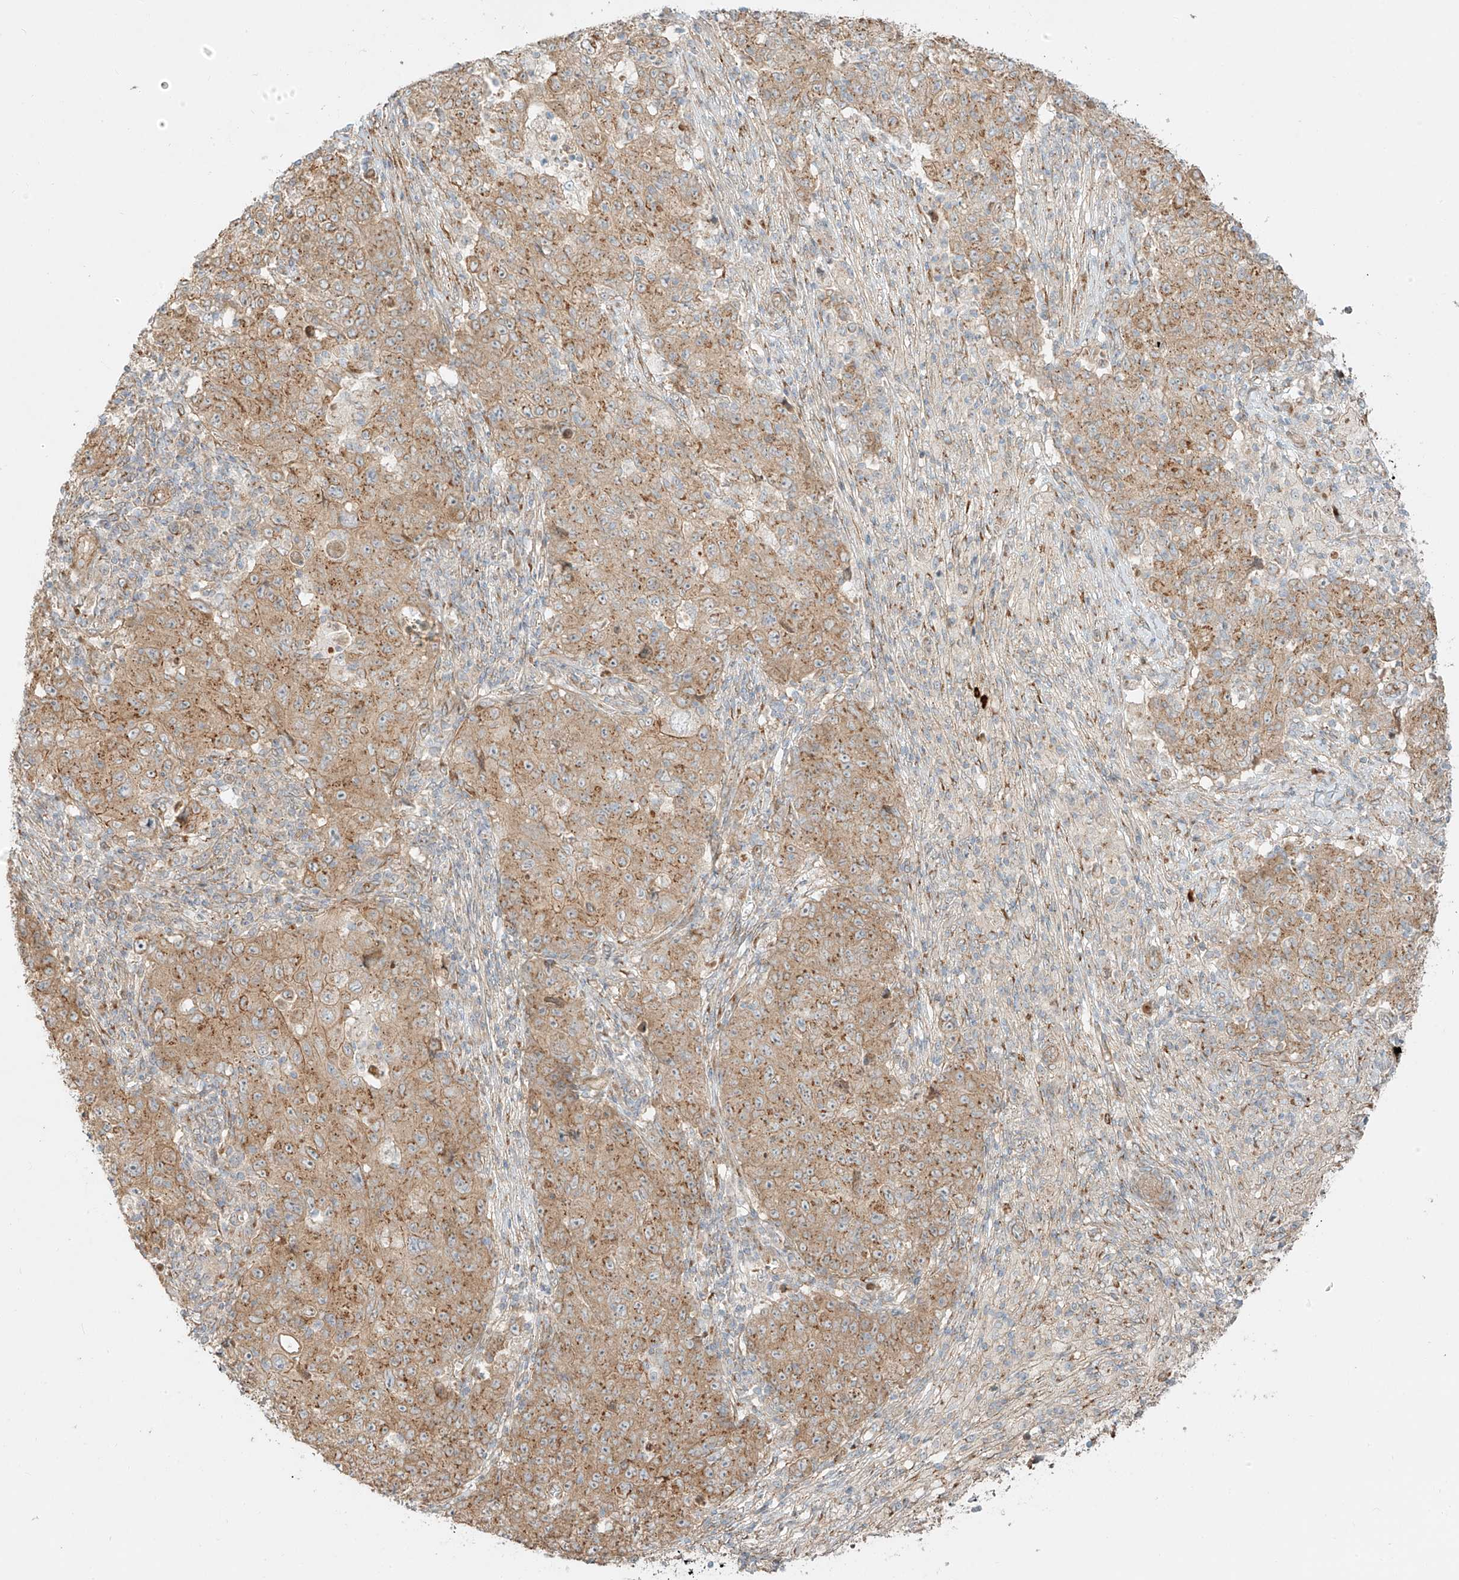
{"staining": {"intensity": "moderate", "quantity": ">75%", "location": "cytoplasmic/membranous"}, "tissue": "ovarian cancer", "cell_type": "Tumor cells", "image_type": "cancer", "snomed": [{"axis": "morphology", "description": "Carcinoma, endometroid"}, {"axis": "topography", "description": "Ovary"}], "caption": "A medium amount of moderate cytoplasmic/membranous staining is appreciated in approximately >75% of tumor cells in ovarian endometroid carcinoma tissue.", "gene": "ZNF287", "patient": {"sex": "female", "age": 42}}